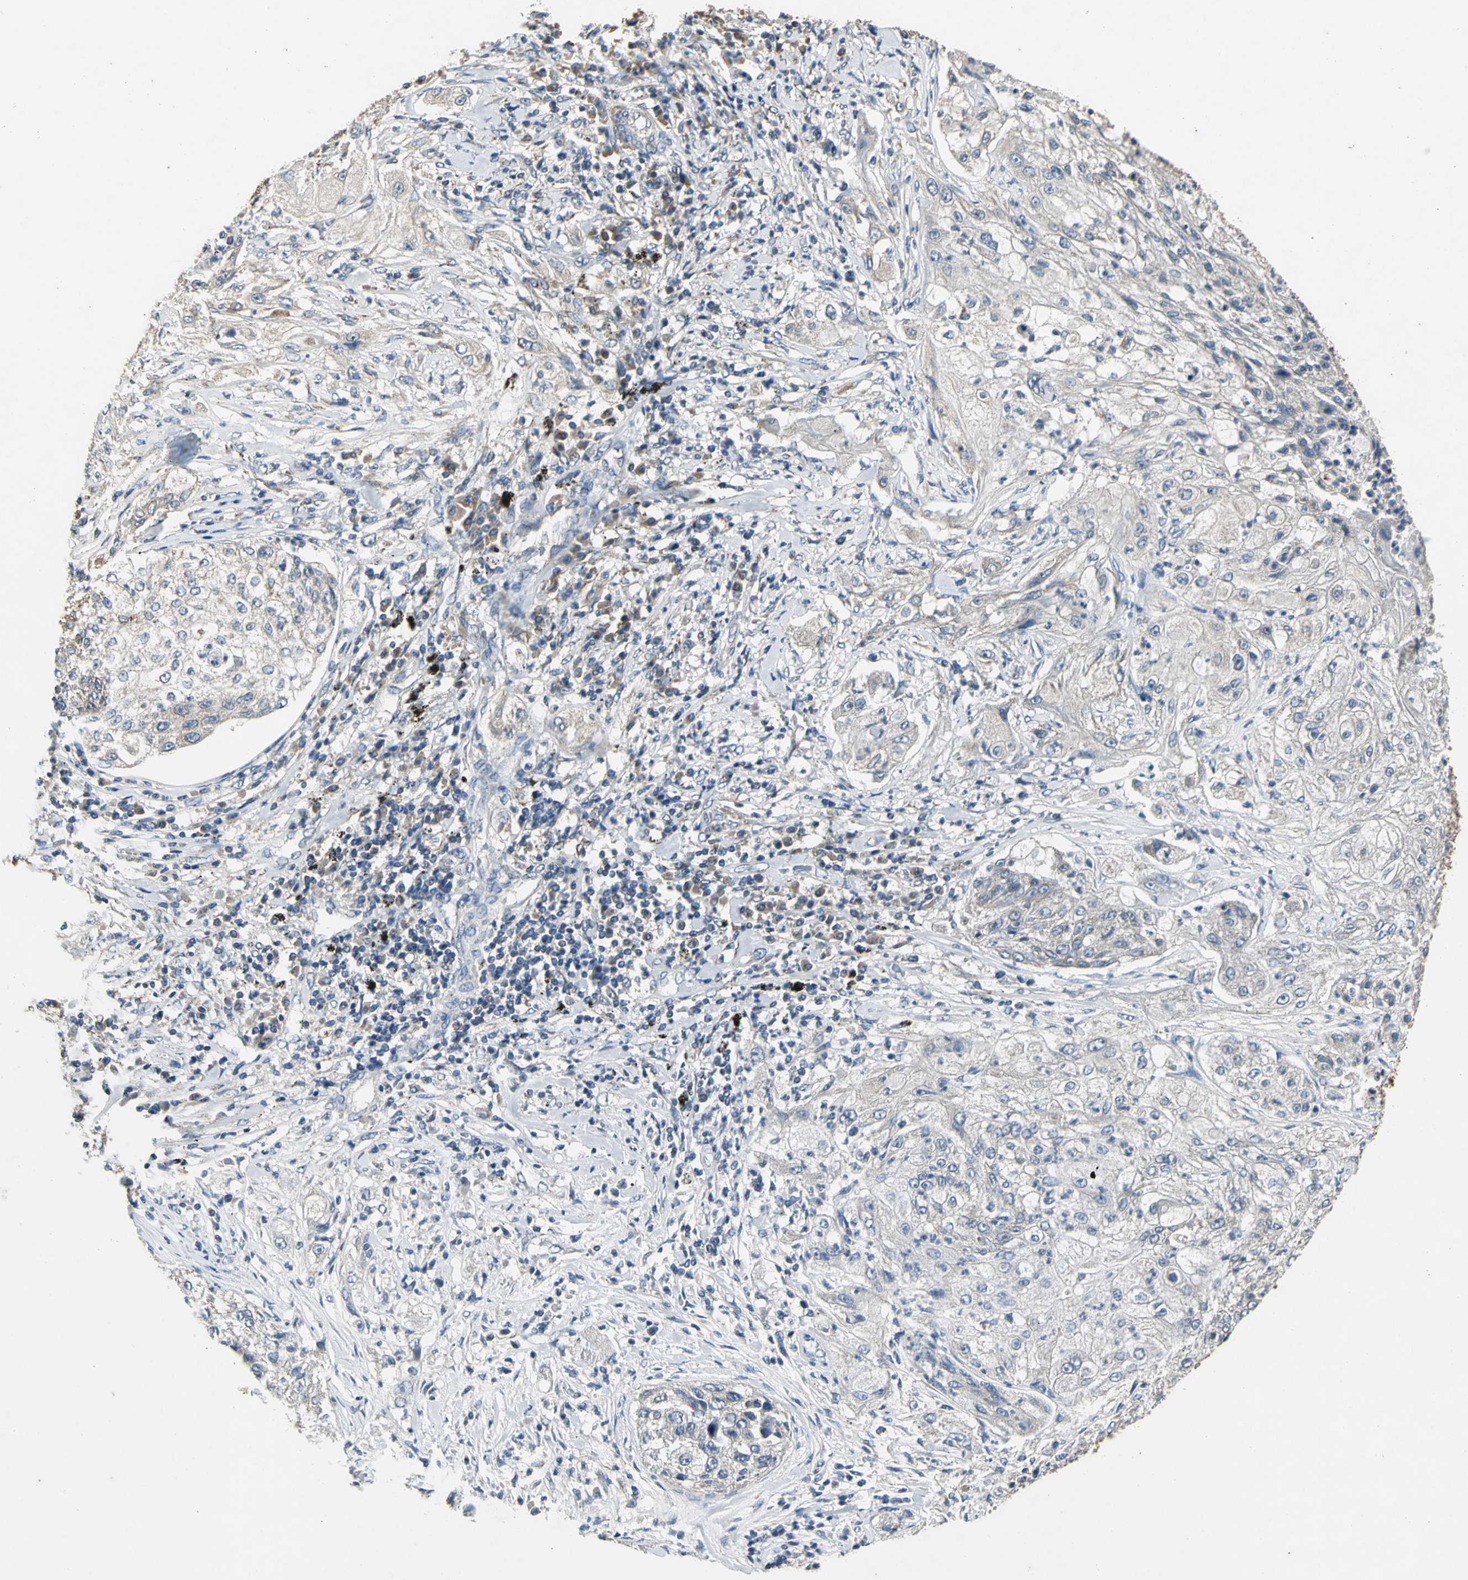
{"staining": {"intensity": "weak", "quantity": "25%-75%", "location": "cytoplasmic/membranous"}, "tissue": "lung cancer", "cell_type": "Tumor cells", "image_type": "cancer", "snomed": [{"axis": "morphology", "description": "Inflammation, NOS"}, {"axis": "morphology", "description": "Squamous cell carcinoma, NOS"}, {"axis": "topography", "description": "Lymph node"}, {"axis": "topography", "description": "Soft tissue"}, {"axis": "topography", "description": "Lung"}], "caption": "Immunohistochemical staining of lung cancer exhibits low levels of weak cytoplasmic/membranous positivity in approximately 25%-75% of tumor cells. (brown staining indicates protein expression, while blue staining denotes nuclei).", "gene": "IRF3", "patient": {"sex": "male", "age": 66}}